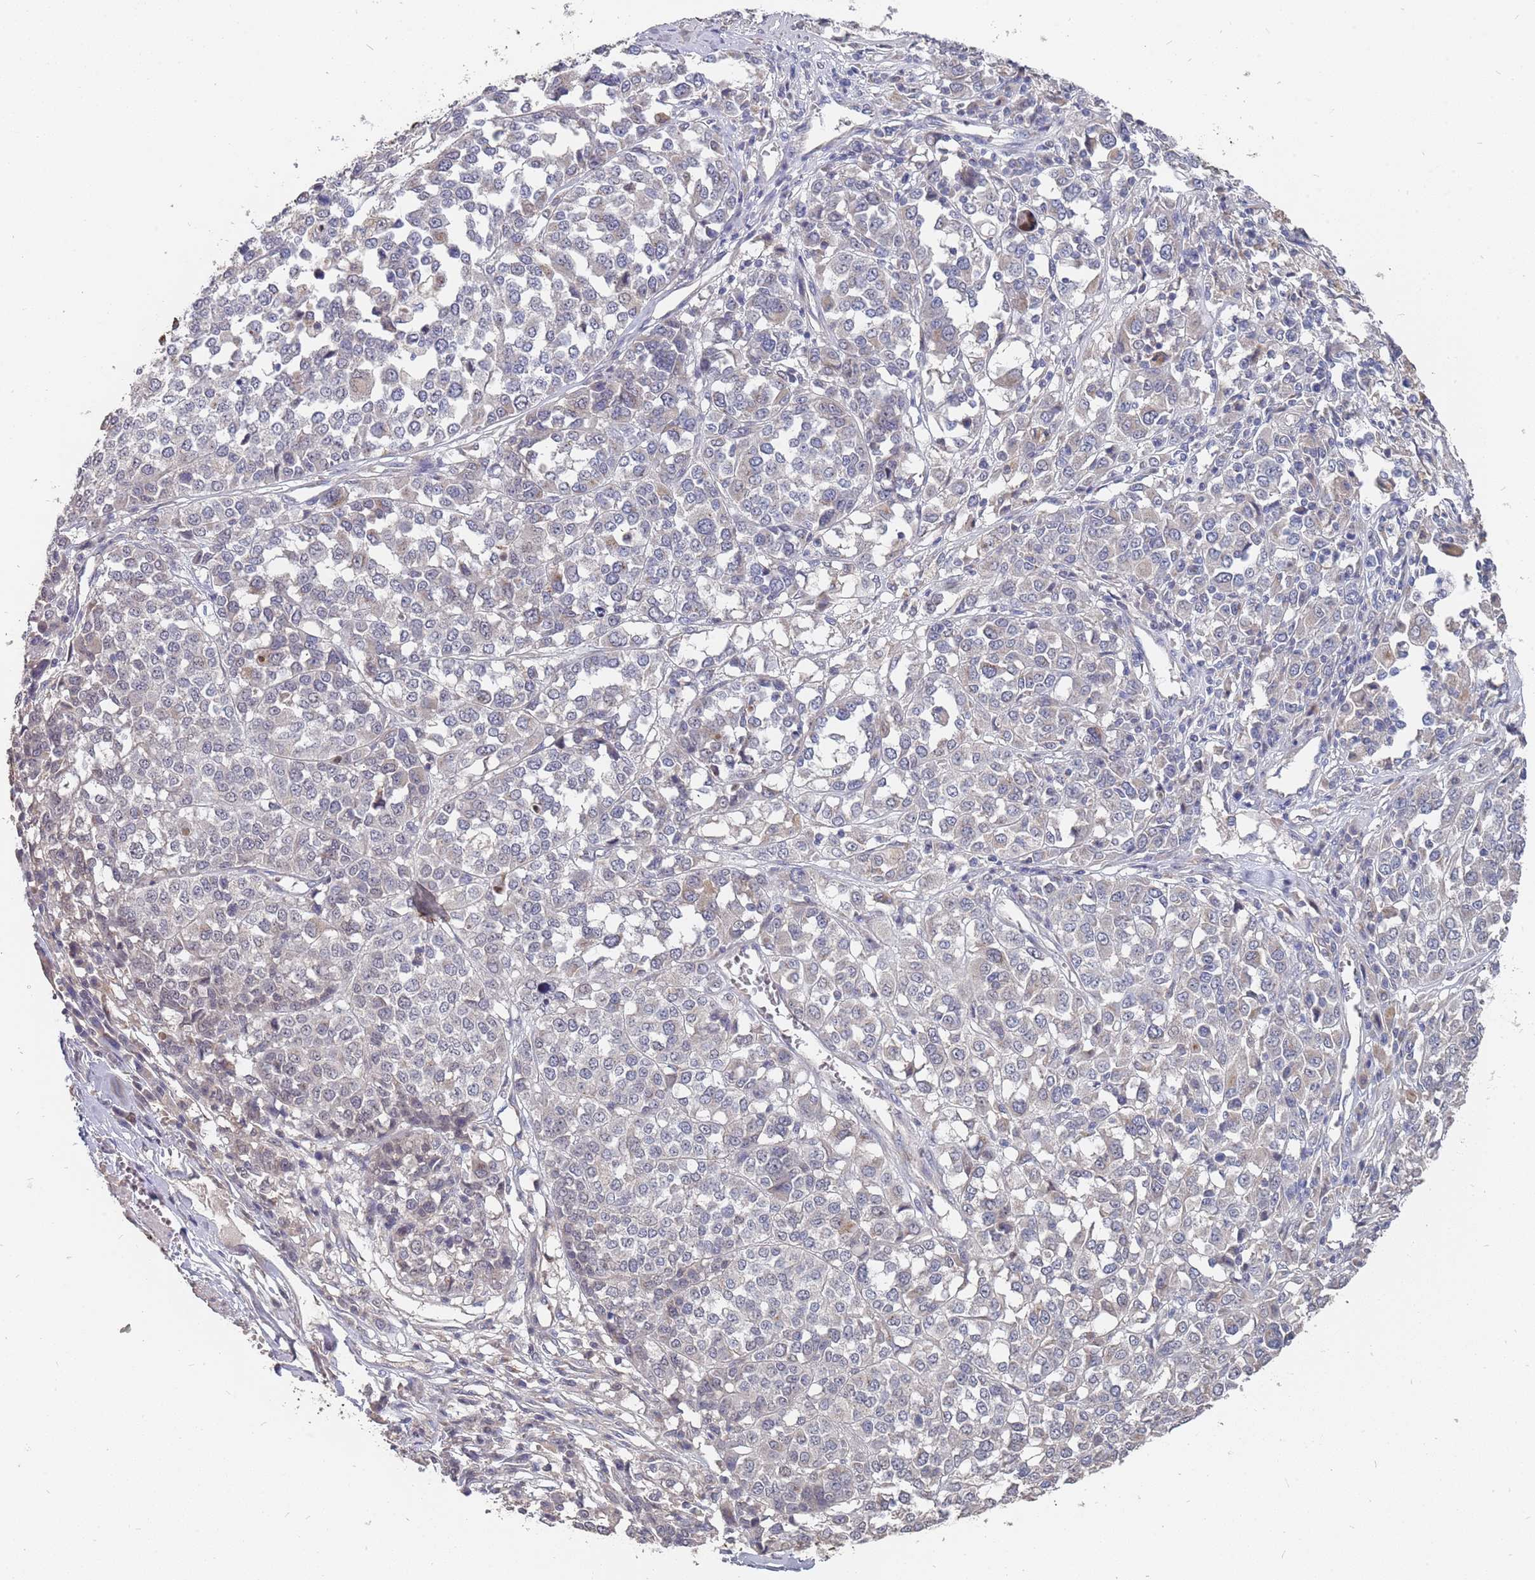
{"staining": {"intensity": "negative", "quantity": "none", "location": "none"}, "tissue": "melanoma", "cell_type": "Tumor cells", "image_type": "cancer", "snomed": [{"axis": "morphology", "description": "Malignant melanoma, Metastatic site"}, {"axis": "topography", "description": "Lymph node"}], "caption": "Immunohistochemistry photomicrograph of neoplastic tissue: melanoma stained with DAB reveals no significant protein positivity in tumor cells. (DAB (3,3'-diaminobenzidine) IHC, high magnification).", "gene": "TCEANC2", "patient": {"sex": "male", "age": 44}}